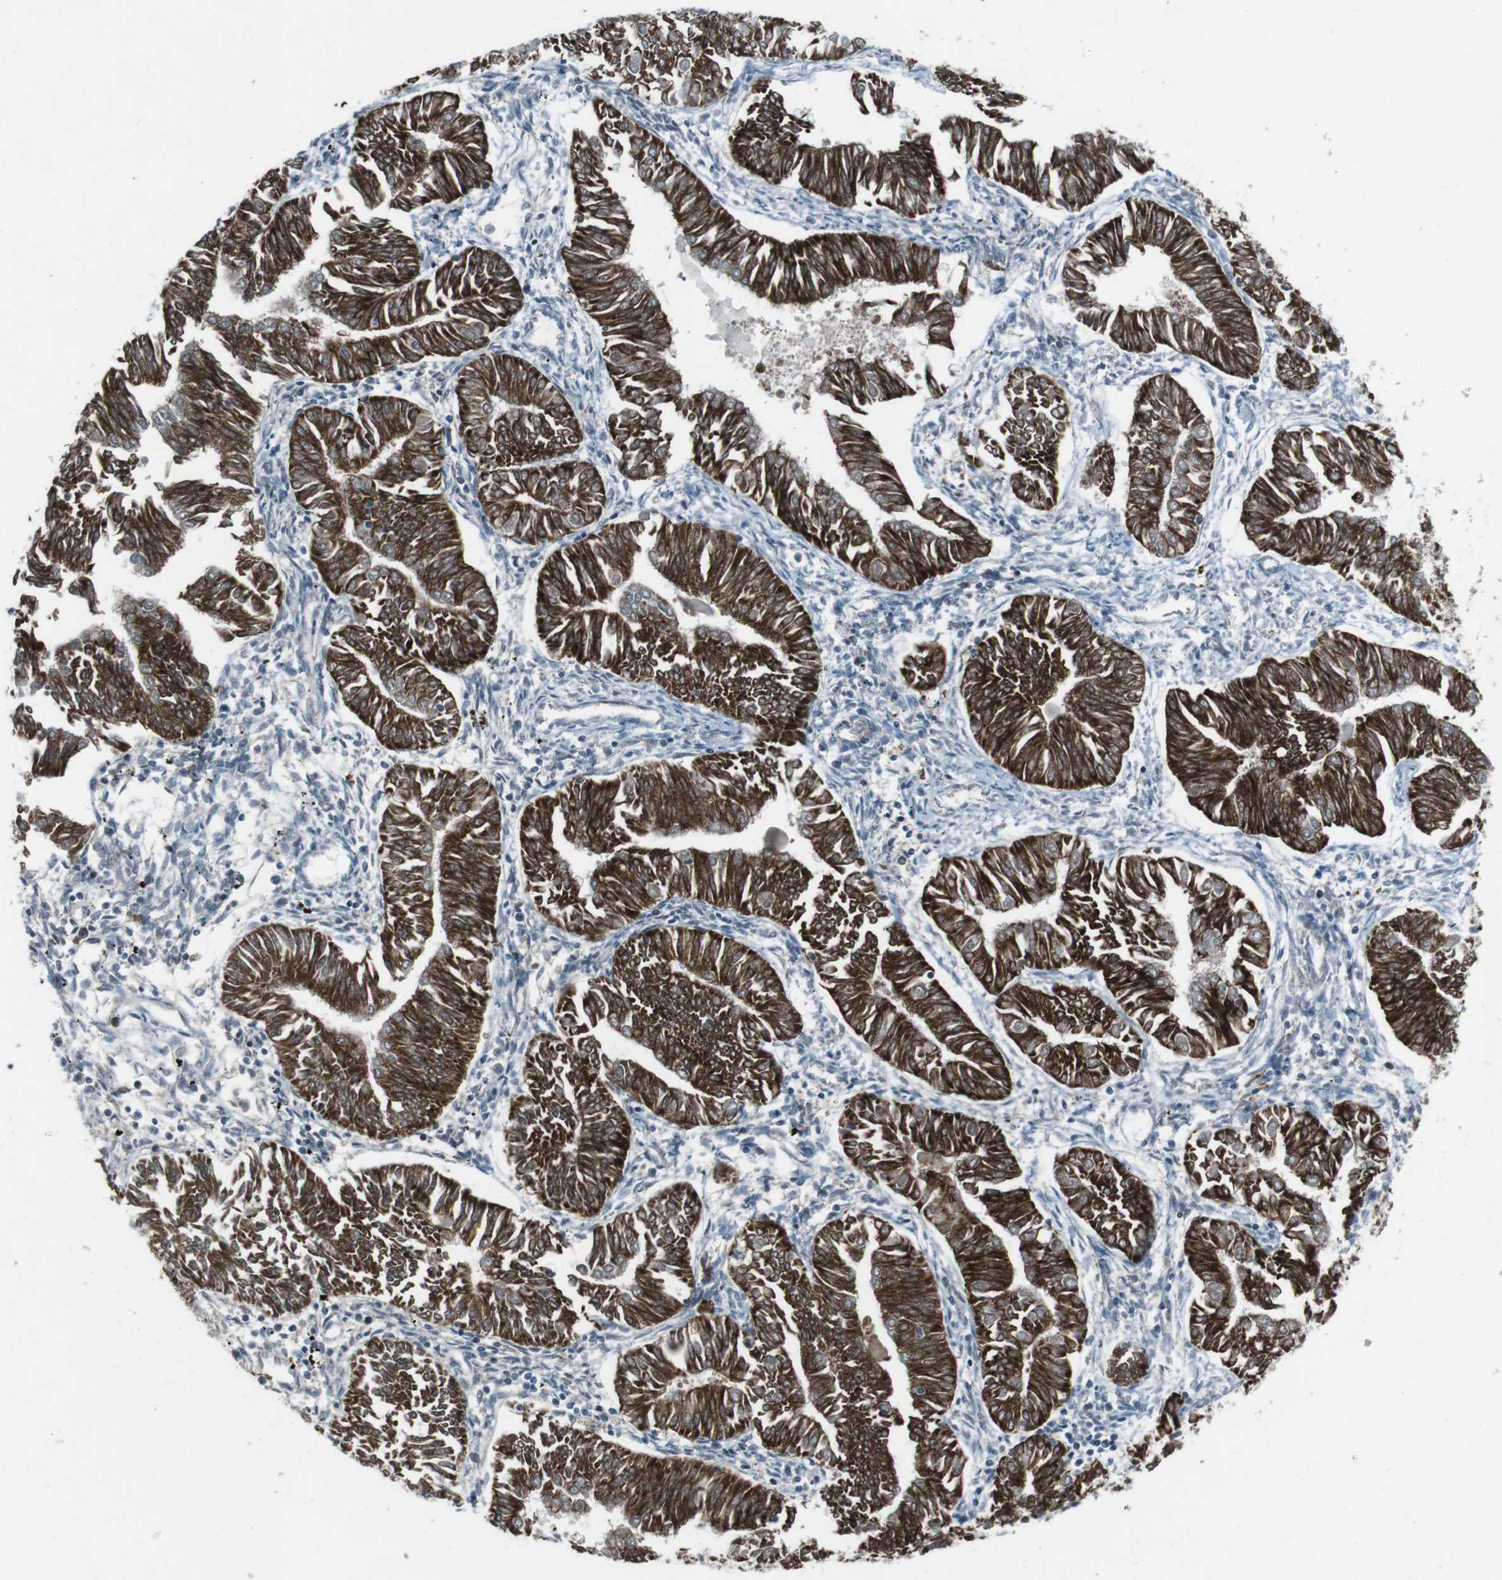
{"staining": {"intensity": "strong", "quantity": ">75%", "location": "cytoplasmic/membranous"}, "tissue": "endometrial cancer", "cell_type": "Tumor cells", "image_type": "cancer", "snomed": [{"axis": "morphology", "description": "Adenocarcinoma, NOS"}, {"axis": "topography", "description": "Endometrium"}], "caption": "Protein expression analysis of adenocarcinoma (endometrial) displays strong cytoplasmic/membranous expression in about >75% of tumor cells.", "gene": "CSNK1D", "patient": {"sex": "female", "age": 53}}